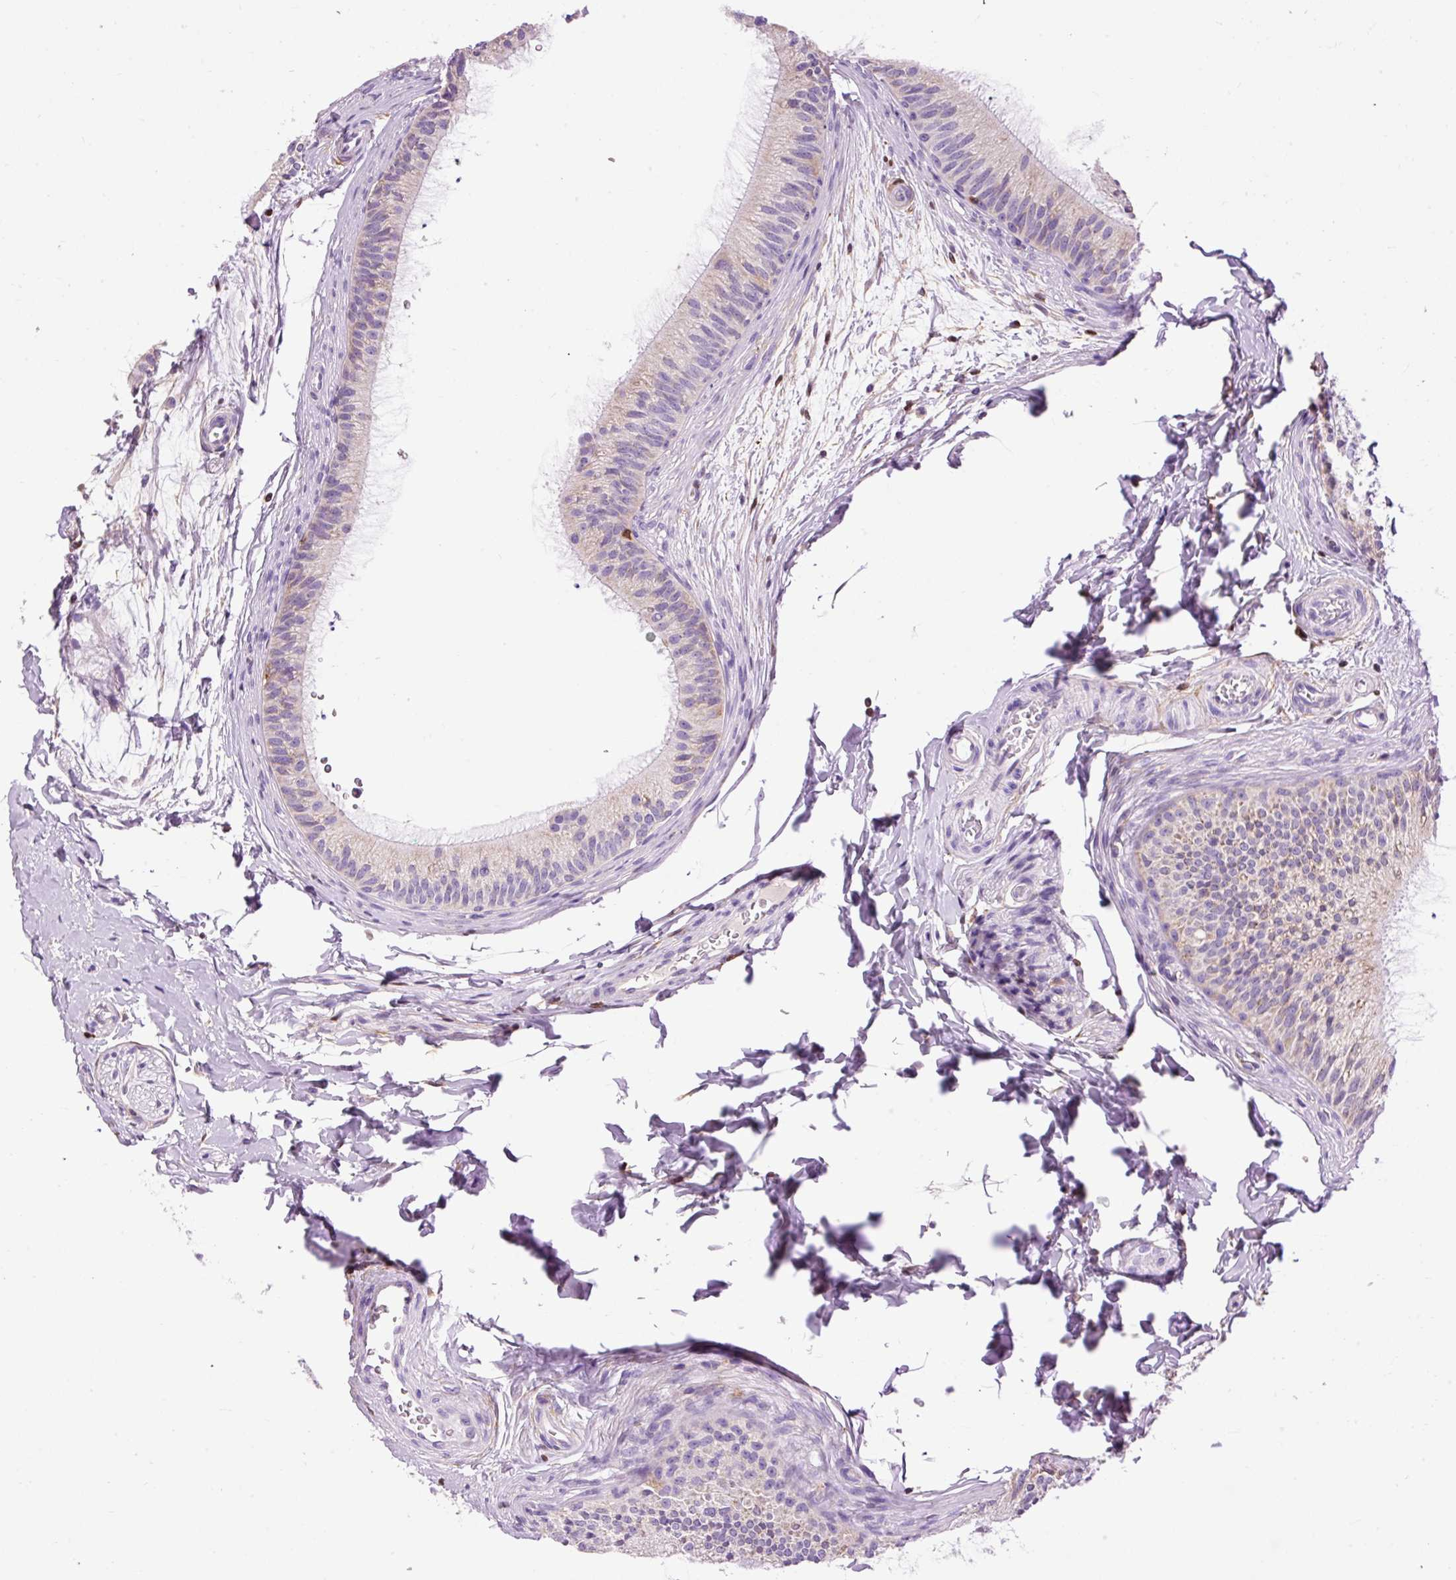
{"staining": {"intensity": "moderate", "quantity": "<25%", "location": "cytoplasmic/membranous"}, "tissue": "epididymis", "cell_type": "Glandular cells", "image_type": "normal", "snomed": [{"axis": "morphology", "description": "Normal tissue, NOS"}, {"axis": "topography", "description": "Epididymis"}], "caption": "Glandular cells demonstrate low levels of moderate cytoplasmic/membranous expression in about <25% of cells in benign human epididymis. Using DAB (brown) and hematoxylin (blue) stains, captured at high magnification using brightfield microscopy.", "gene": "CD83", "patient": {"sex": "male", "age": 24}}